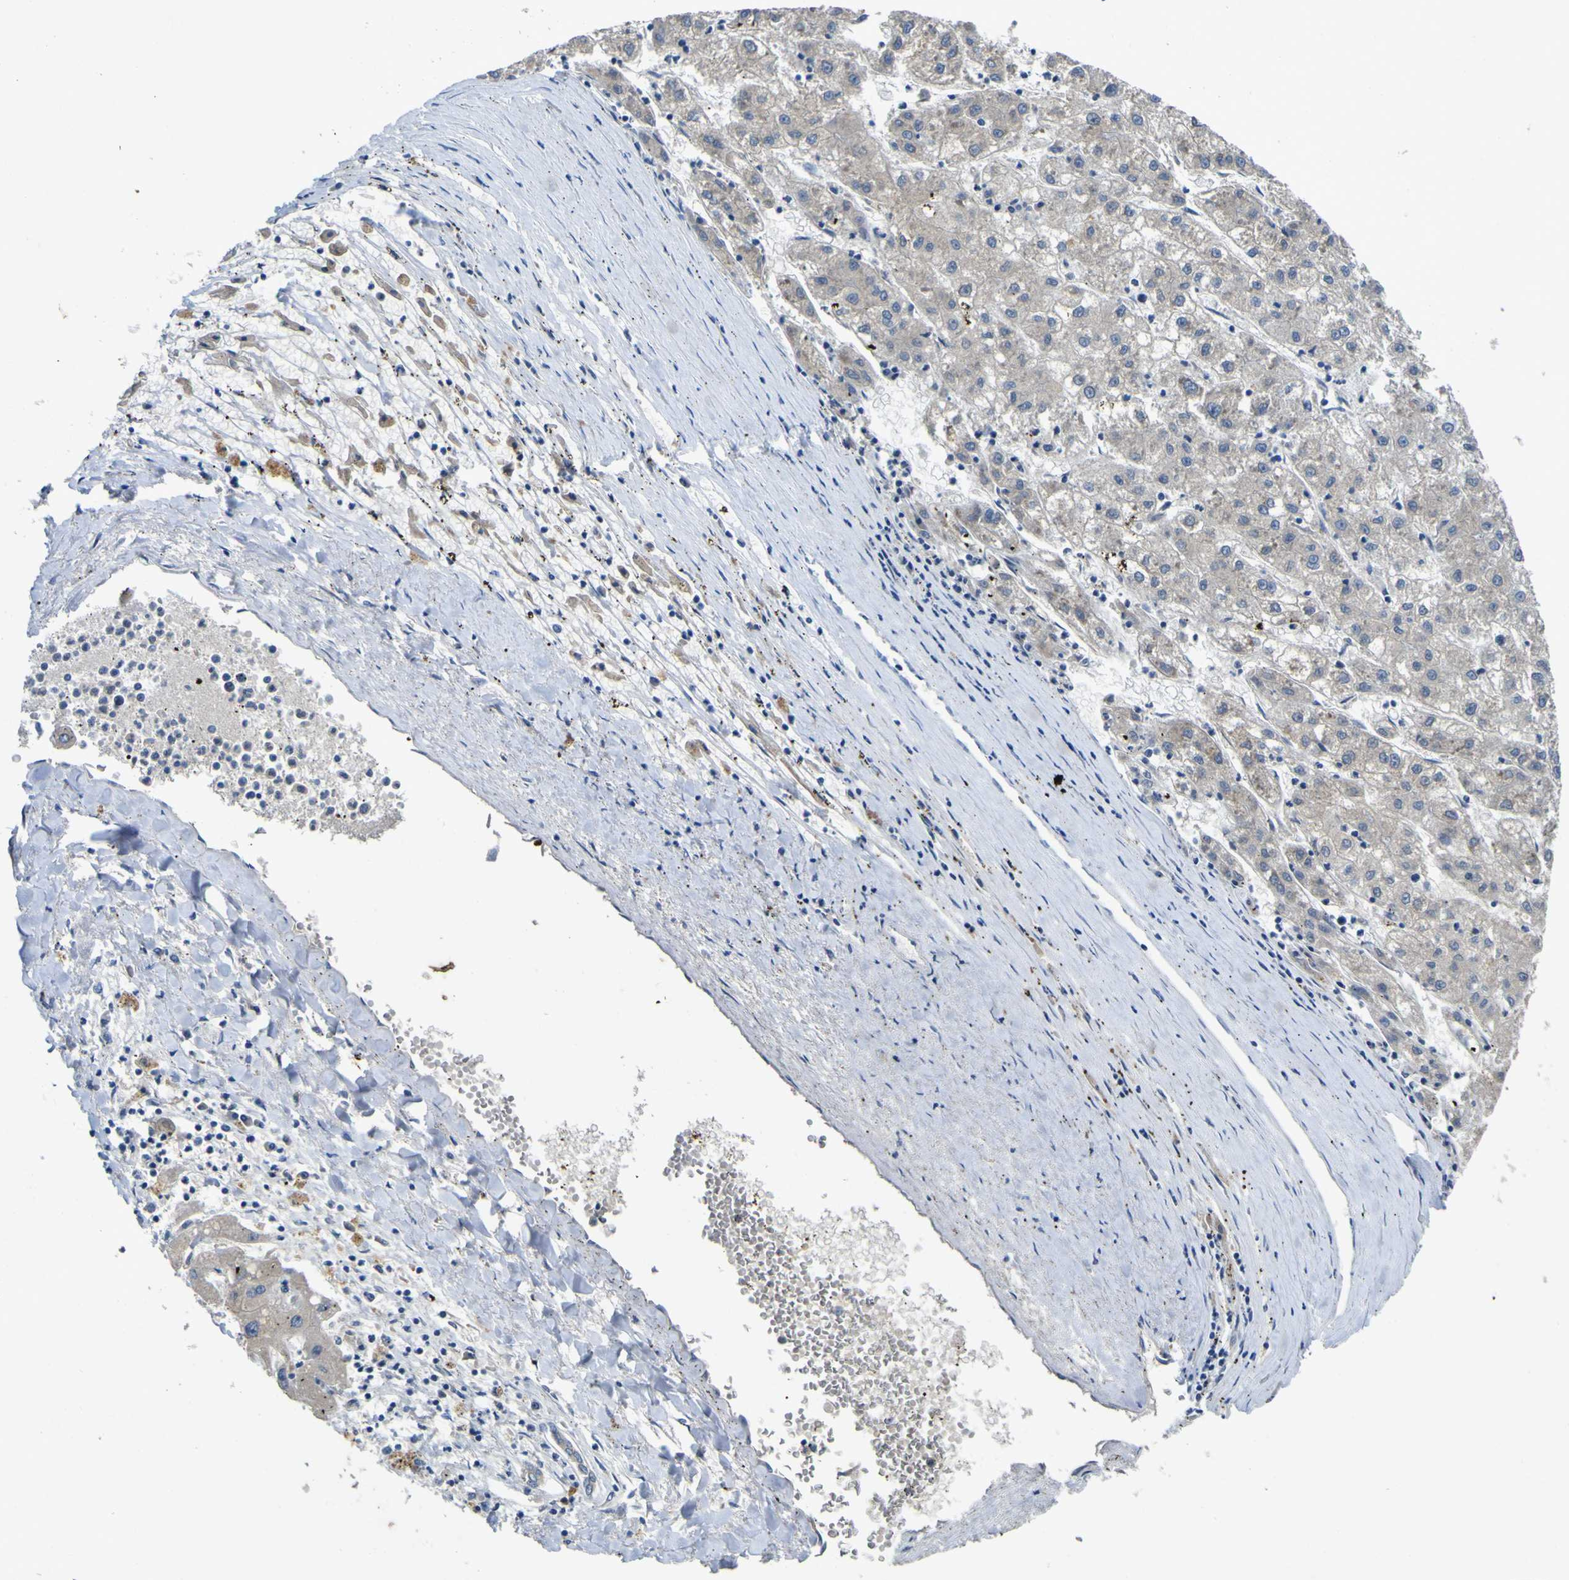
{"staining": {"intensity": "negative", "quantity": "none", "location": "none"}, "tissue": "liver cancer", "cell_type": "Tumor cells", "image_type": "cancer", "snomed": [{"axis": "morphology", "description": "Carcinoma, Hepatocellular, NOS"}, {"axis": "topography", "description": "Liver"}], "caption": "Liver cancer was stained to show a protein in brown. There is no significant staining in tumor cells.", "gene": "LDLR", "patient": {"sex": "male", "age": 72}}